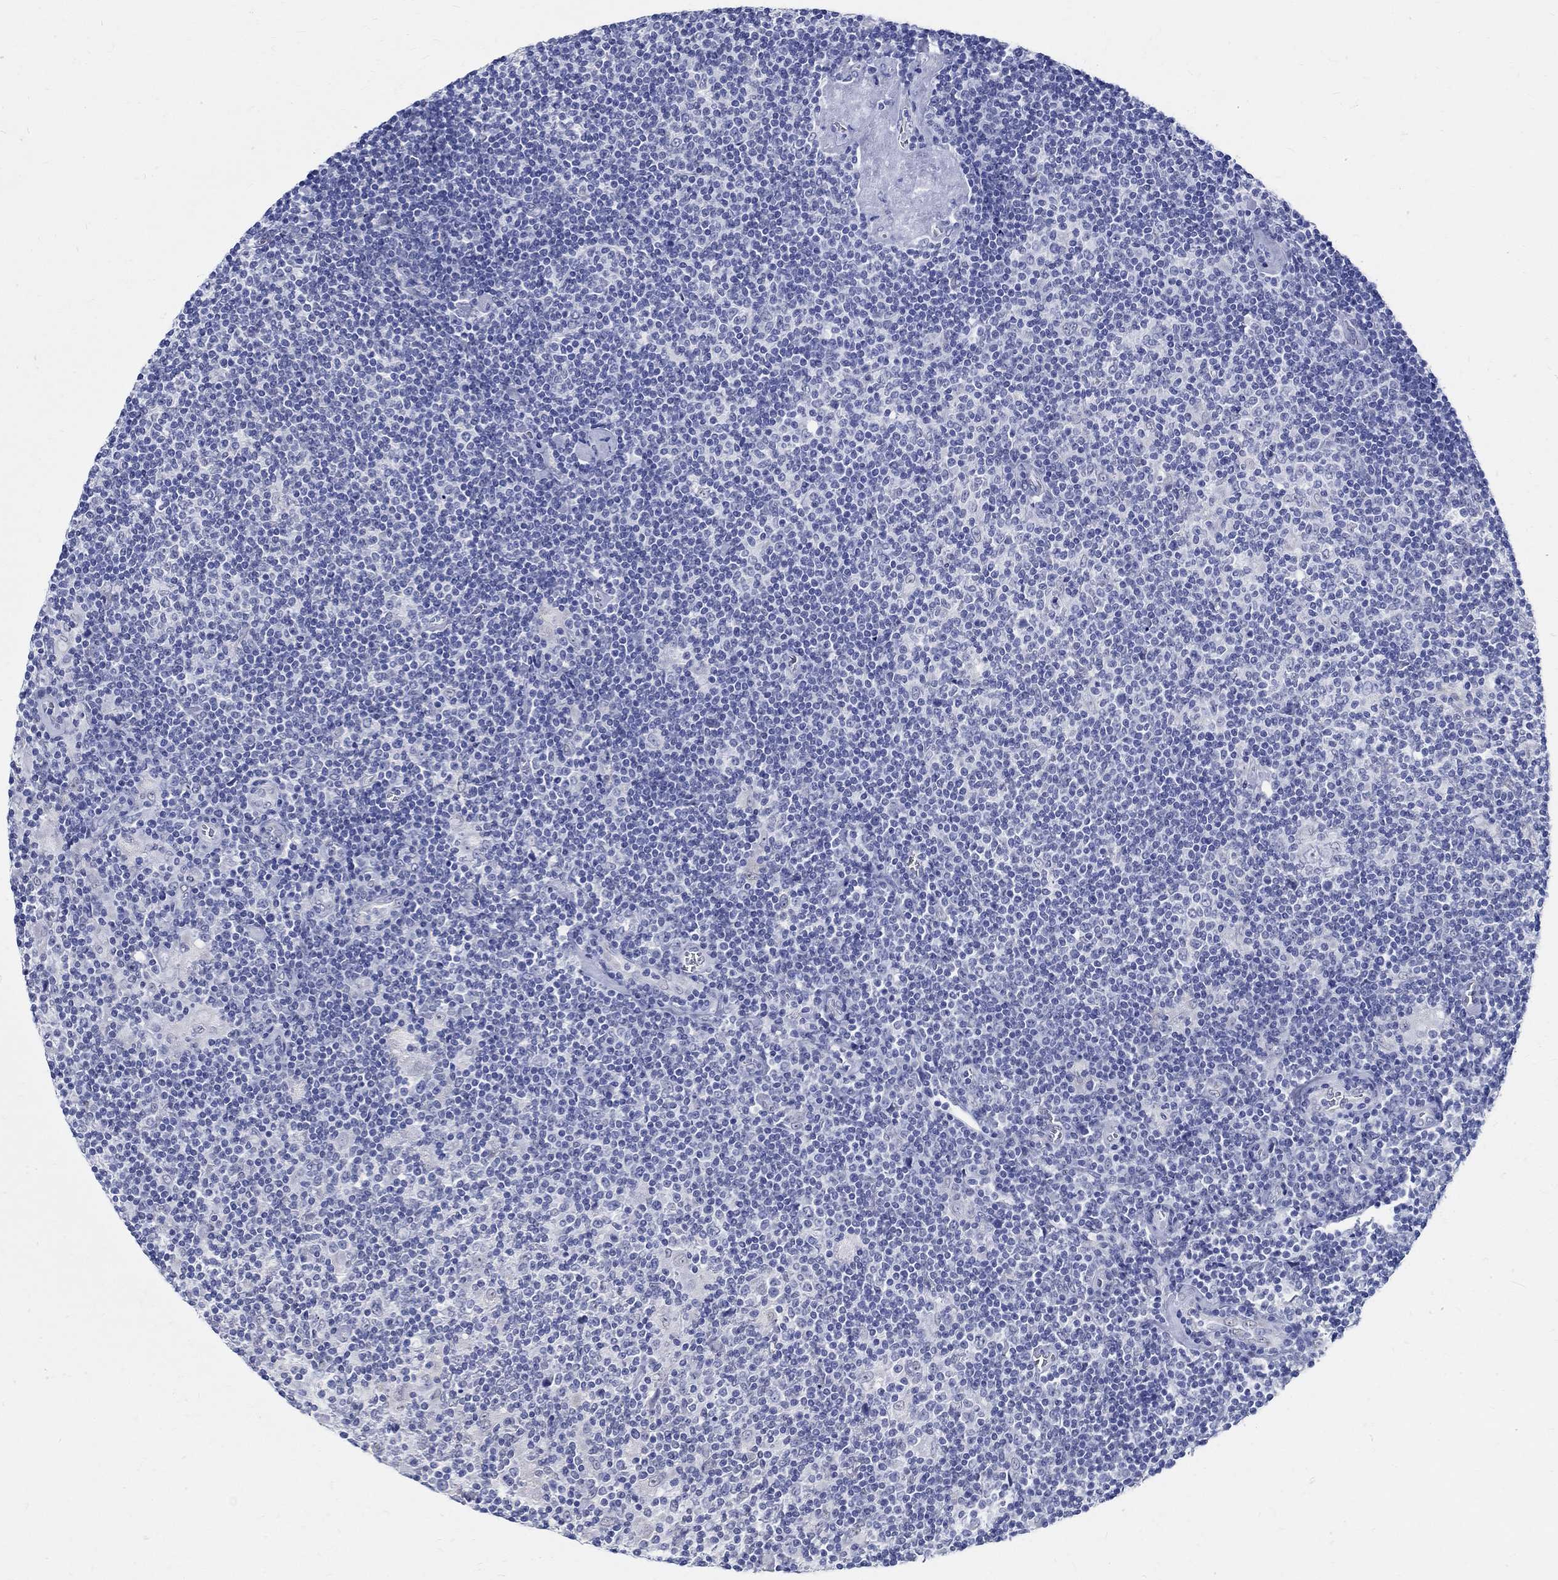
{"staining": {"intensity": "negative", "quantity": "none", "location": "none"}, "tissue": "lymphoma", "cell_type": "Tumor cells", "image_type": "cancer", "snomed": [{"axis": "morphology", "description": "Hodgkin's disease, NOS"}, {"axis": "topography", "description": "Lymph node"}], "caption": "High magnification brightfield microscopy of Hodgkin's disease stained with DAB (brown) and counterstained with hematoxylin (blue): tumor cells show no significant positivity.", "gene": "TSPAN16", "patient": {"sex": "male", "age": 40}}